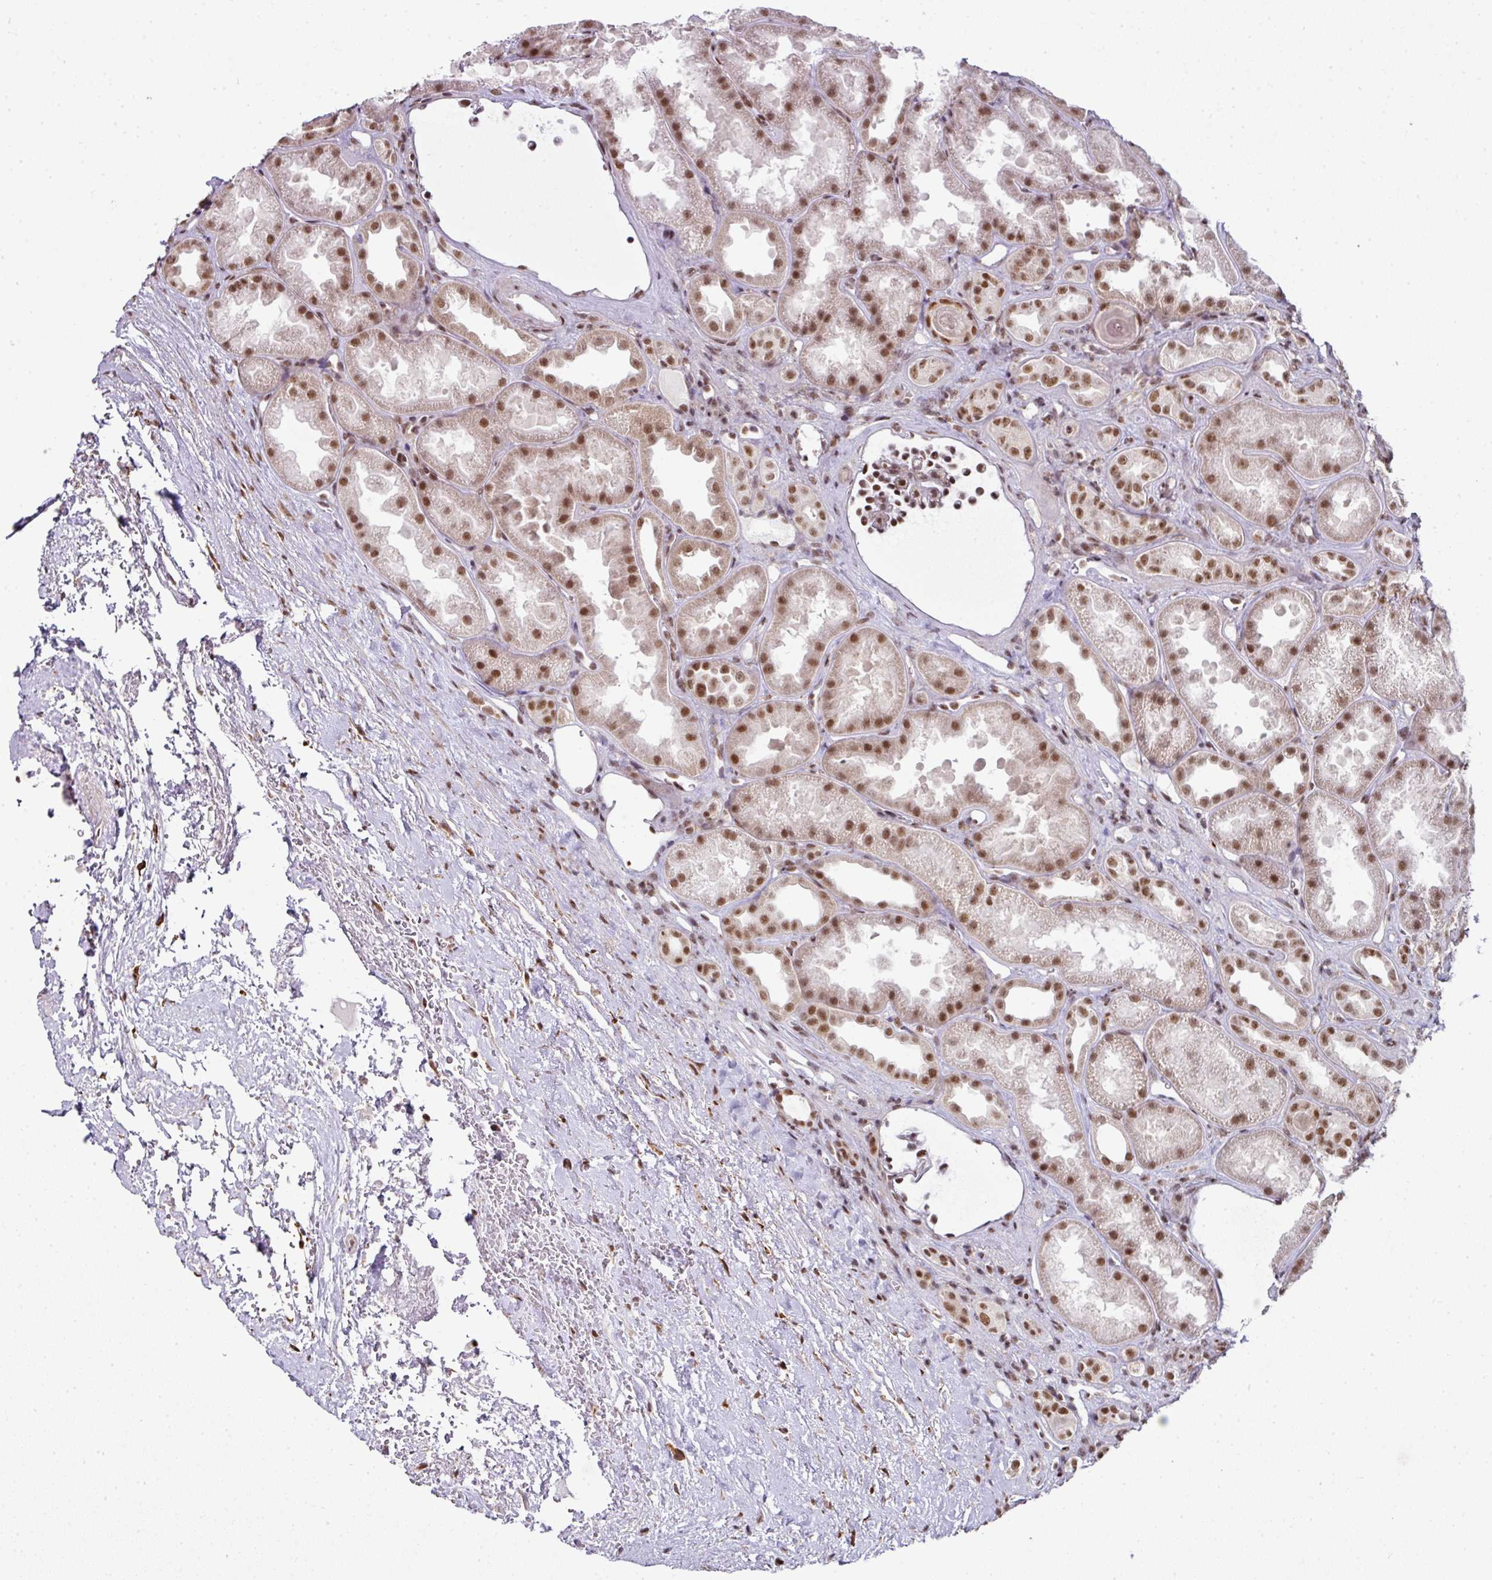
{"staining": {"intensity": "moderate", "quantity": ">75%", "location": "nuclear"}, "tissue": "kidney", "cell_type": "Cells in glomeruli", "image_type": "normal", "snomed": [{"axis": "morphology", "description": "Normal tissue, NOS"}, {"axis": "topography", "description": "Kidney"}], "caption": "DAB (3,3'-diaminobenzidine) immunohistochemical staining of unremarkable human kidney exhibits moderate nuclear protein positivity in about >75% of cells in glomeruli. Using DAB (brown) and hematoxylin (blue) stains, captured at high magnification using brightfield microscopy.", "gene": "NFYA", "patient": {"sex": "male", "age": 61}}